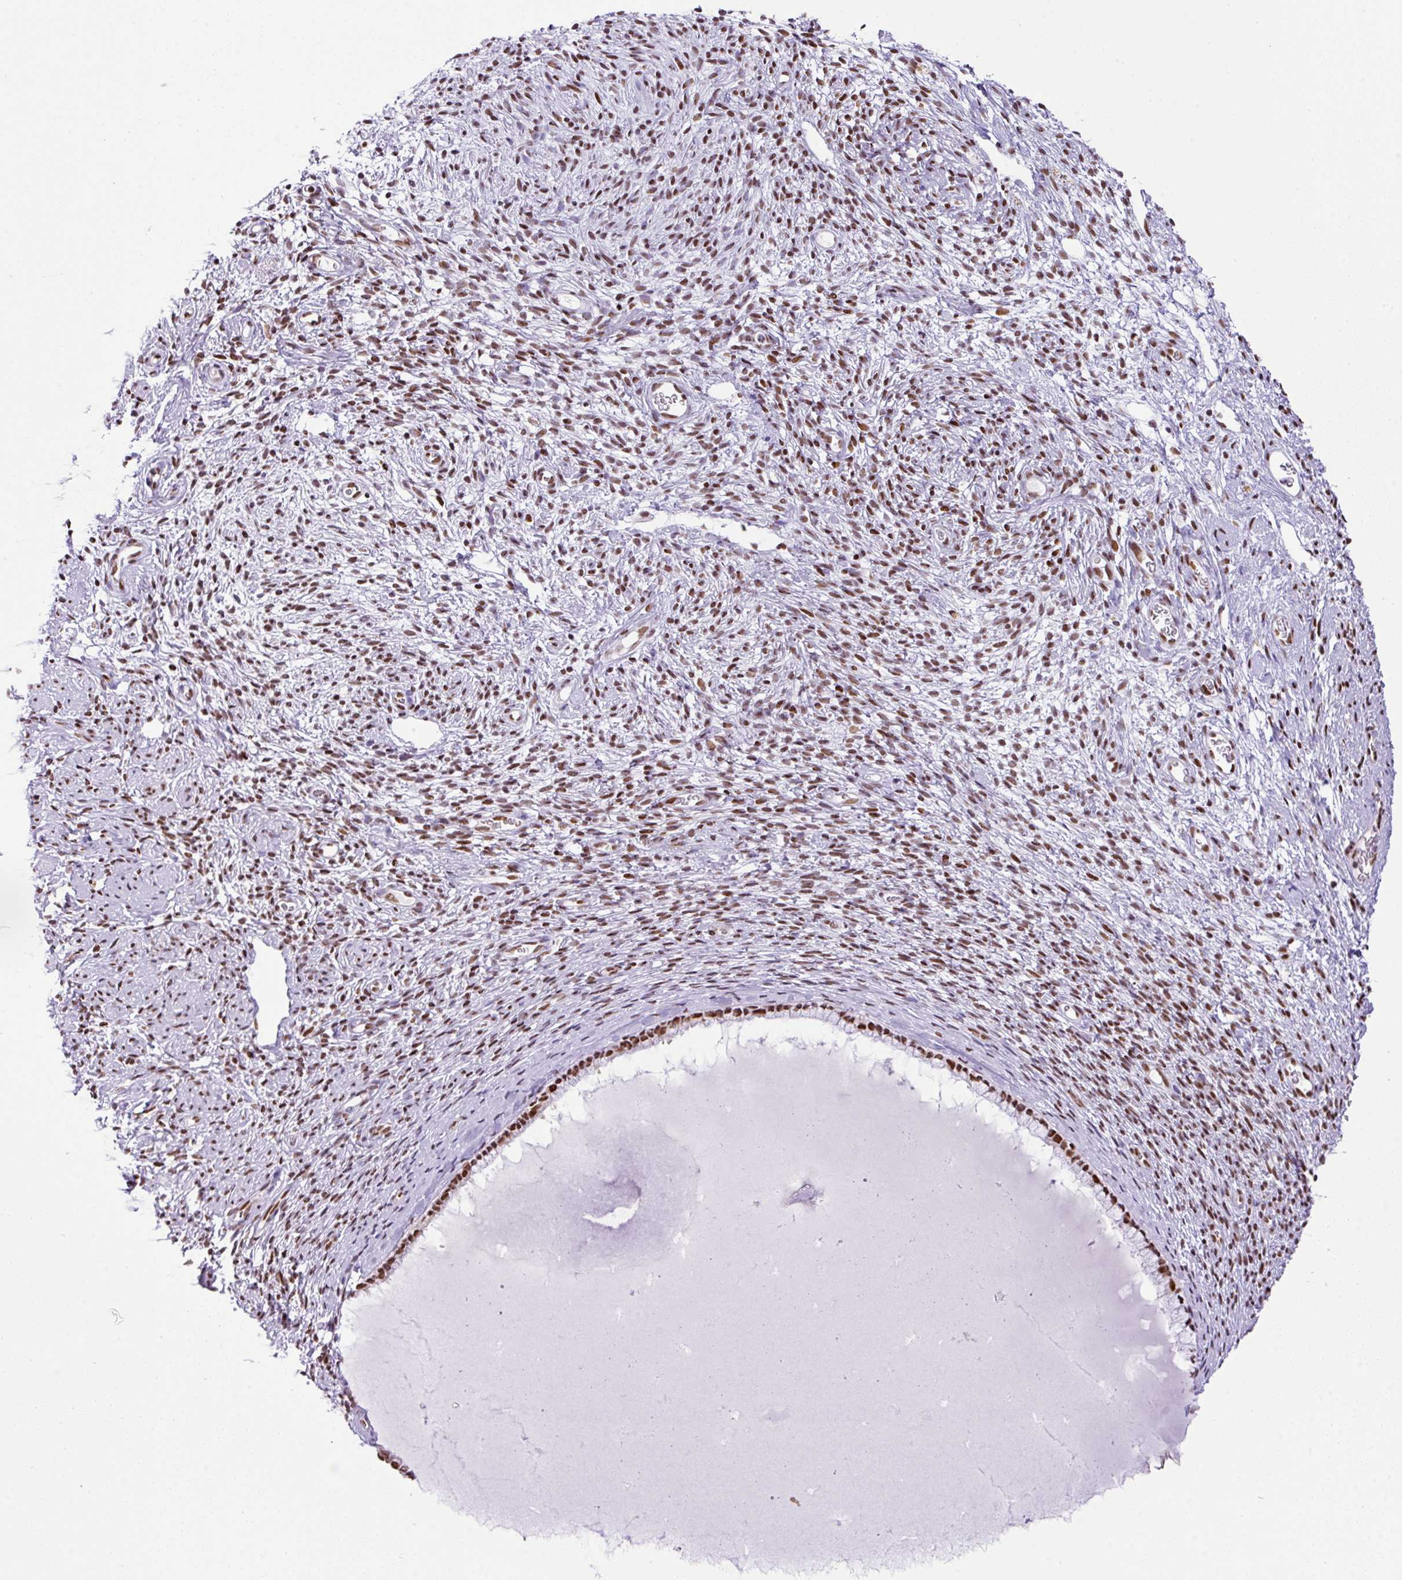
{"staining": {"intensity": "strong", "quantity": ">75%", "location": "nuclear"}, "tissue": "cervix", "cell_type": "Glandular cells", "image_type": "normal", "snomed": [{"axis": "morphology", "description": "Normal tissue, NOS"}, {"axis": "topography", "description": "Cervix"}], "caption": "Immunohistochemistry (DAB (3,3'-diaminobenzidine)) staining of benign human cervix displays strong nuclear protein staining in approximately >75% of glandular cells.", "gene": "RARG", "patient": {"sex": "female", "age": 76}}